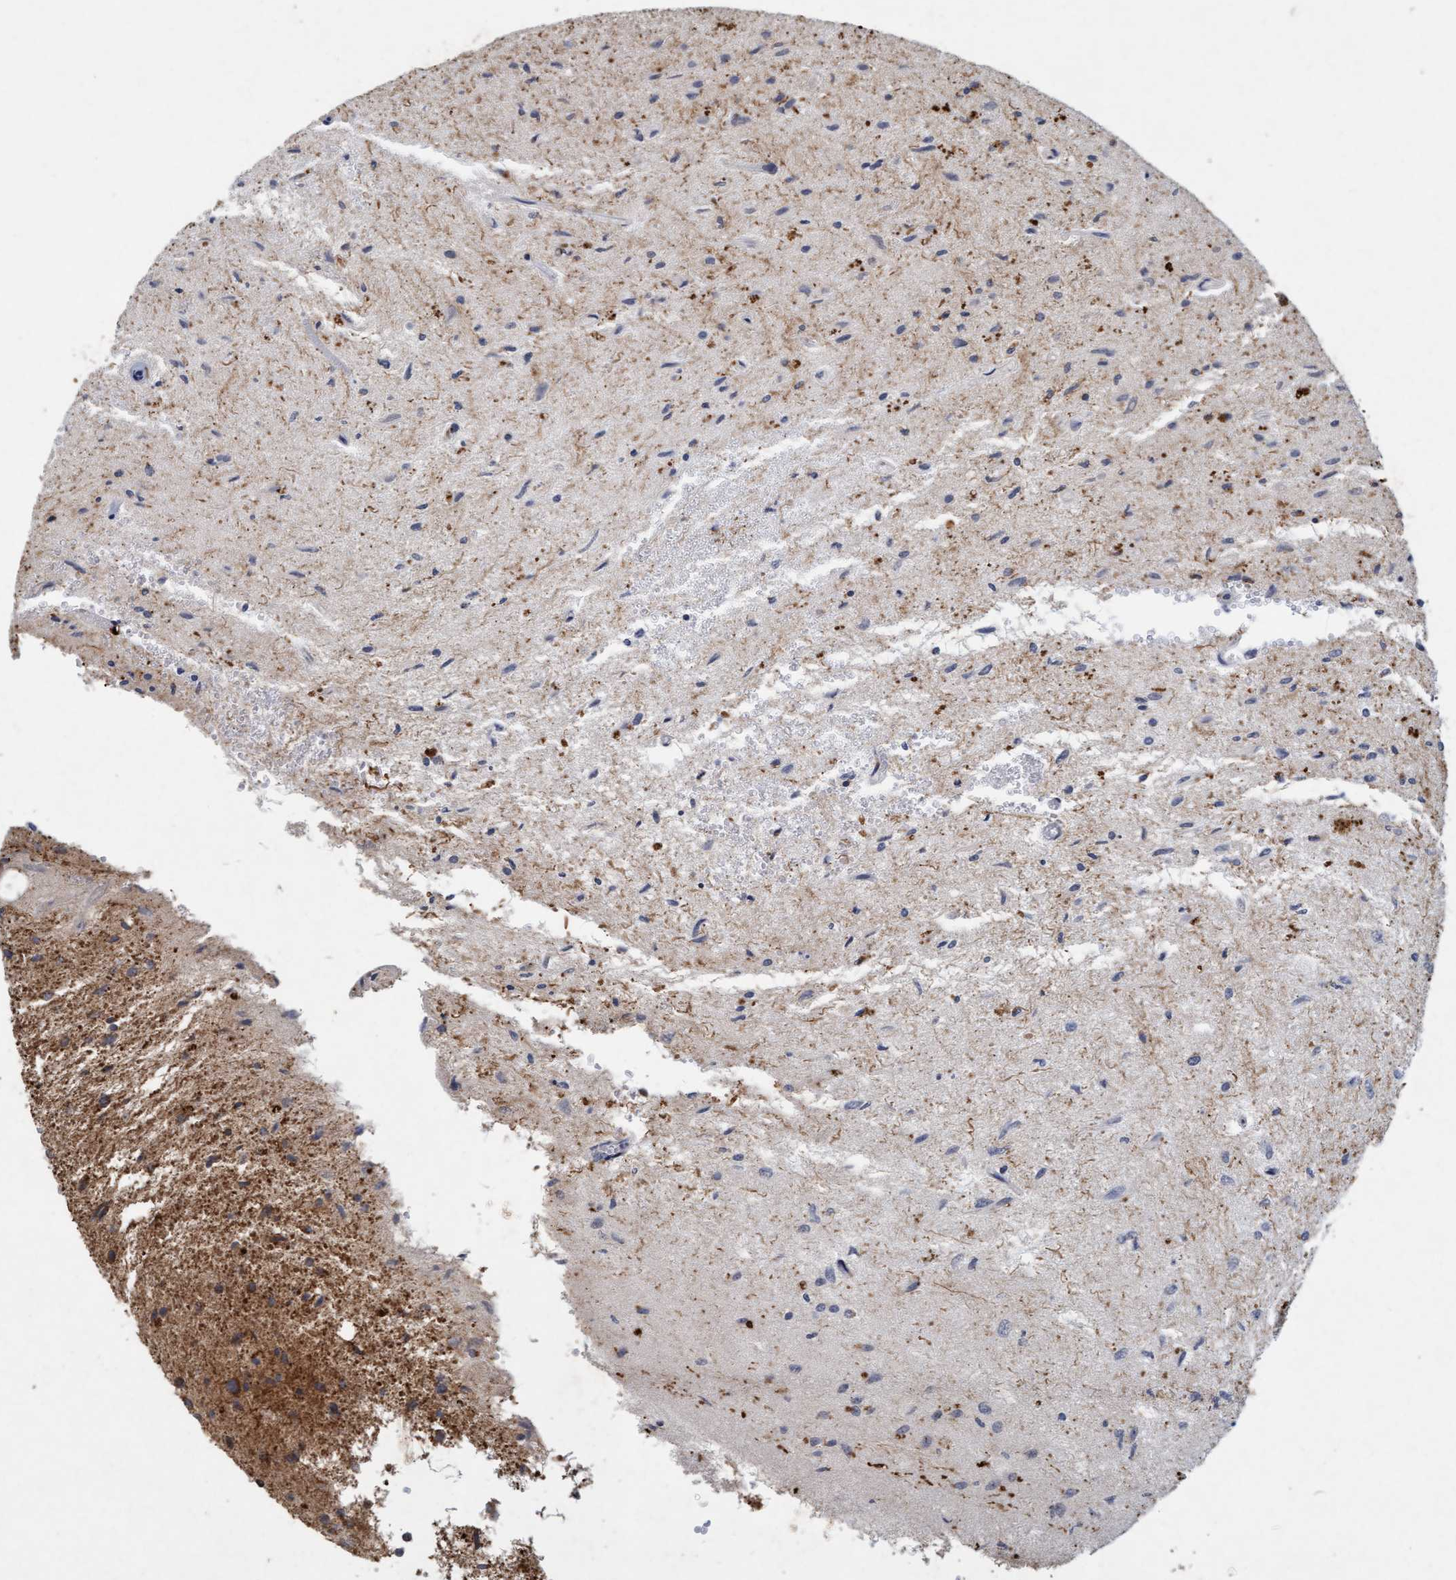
{"staining": {"intensity": "weak", "quantity": "25%-75%", "location": "cytoplasmic/membranous"}, "tissue": "glioma", "cell_type": "Tumor cells", "image_type": "cancer", "snomed": [{"axis": "morphology", "description": "Glioma, malignant, Low grade"}, {"axis": "topography", "description": "Brain"}], "caption": "Malignant glioma (low-grade) stained with a protein marker shows weak staining in tumor cells.", "gene": "VSIG8", "patient": {"sex": "male", "age": 77}}